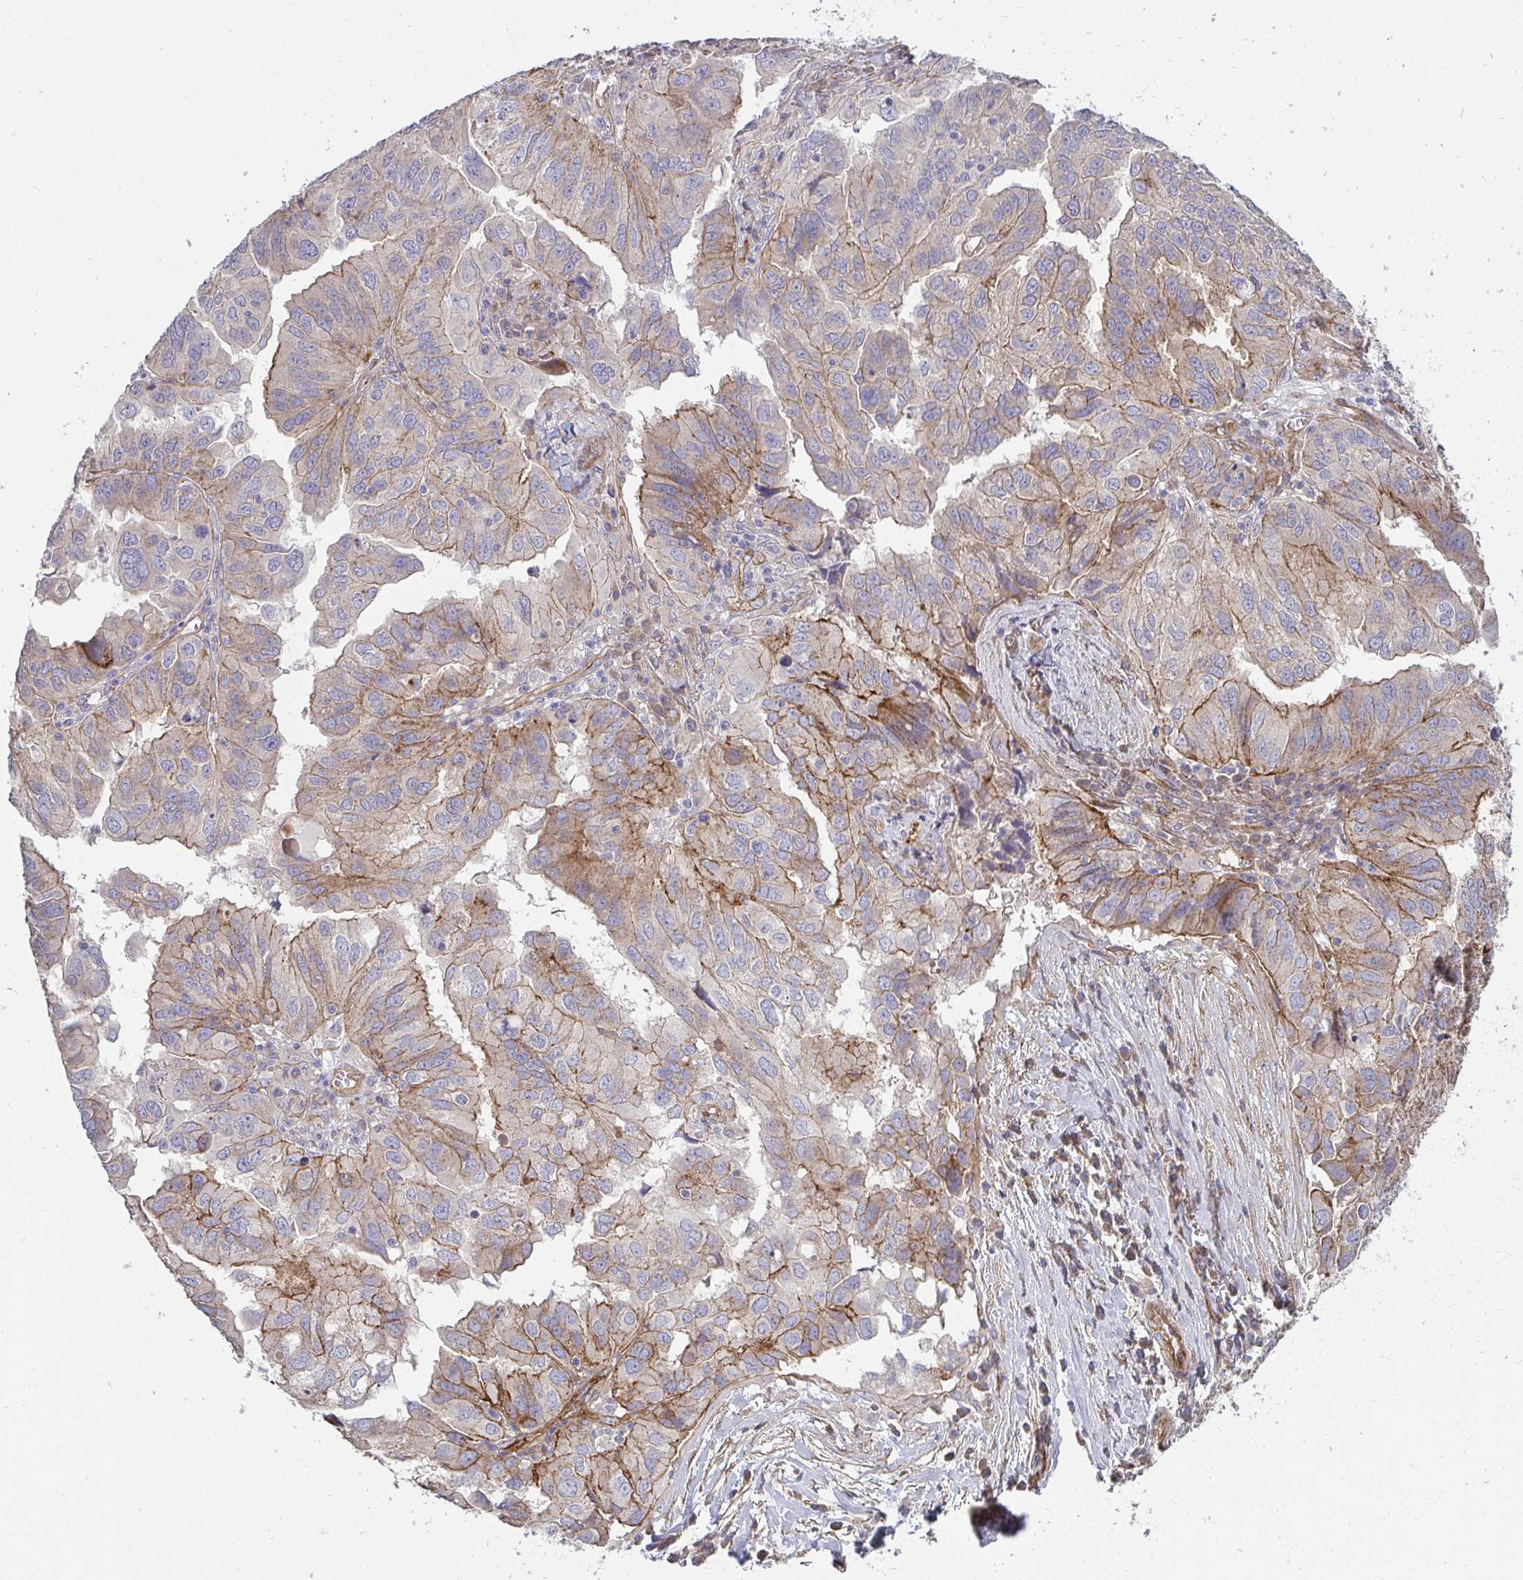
{"staining": {"intensity": "moderate", "quantity": "25%-75%", "location": "cytoplasmic/membranous"}, "tissue": "ovarian cancer", "cell_type": "Tumor cells", "image_type": "cancer", "snomed": [{"axis": "morphology", "description": "Cystadenocarcinoma, serous, NOS"}, {"axis": "topography", "description": "Ovary"}], "caption": "Protein expression analysis of ovarian cancer (serous cystadenocarcinoma) exhibits moderate cytoplasmic/membranous staining in approximately 25%-75% of tumor cells.", "gene": "SH2D1B", "patient": {"sex": "female", "age": 79}}